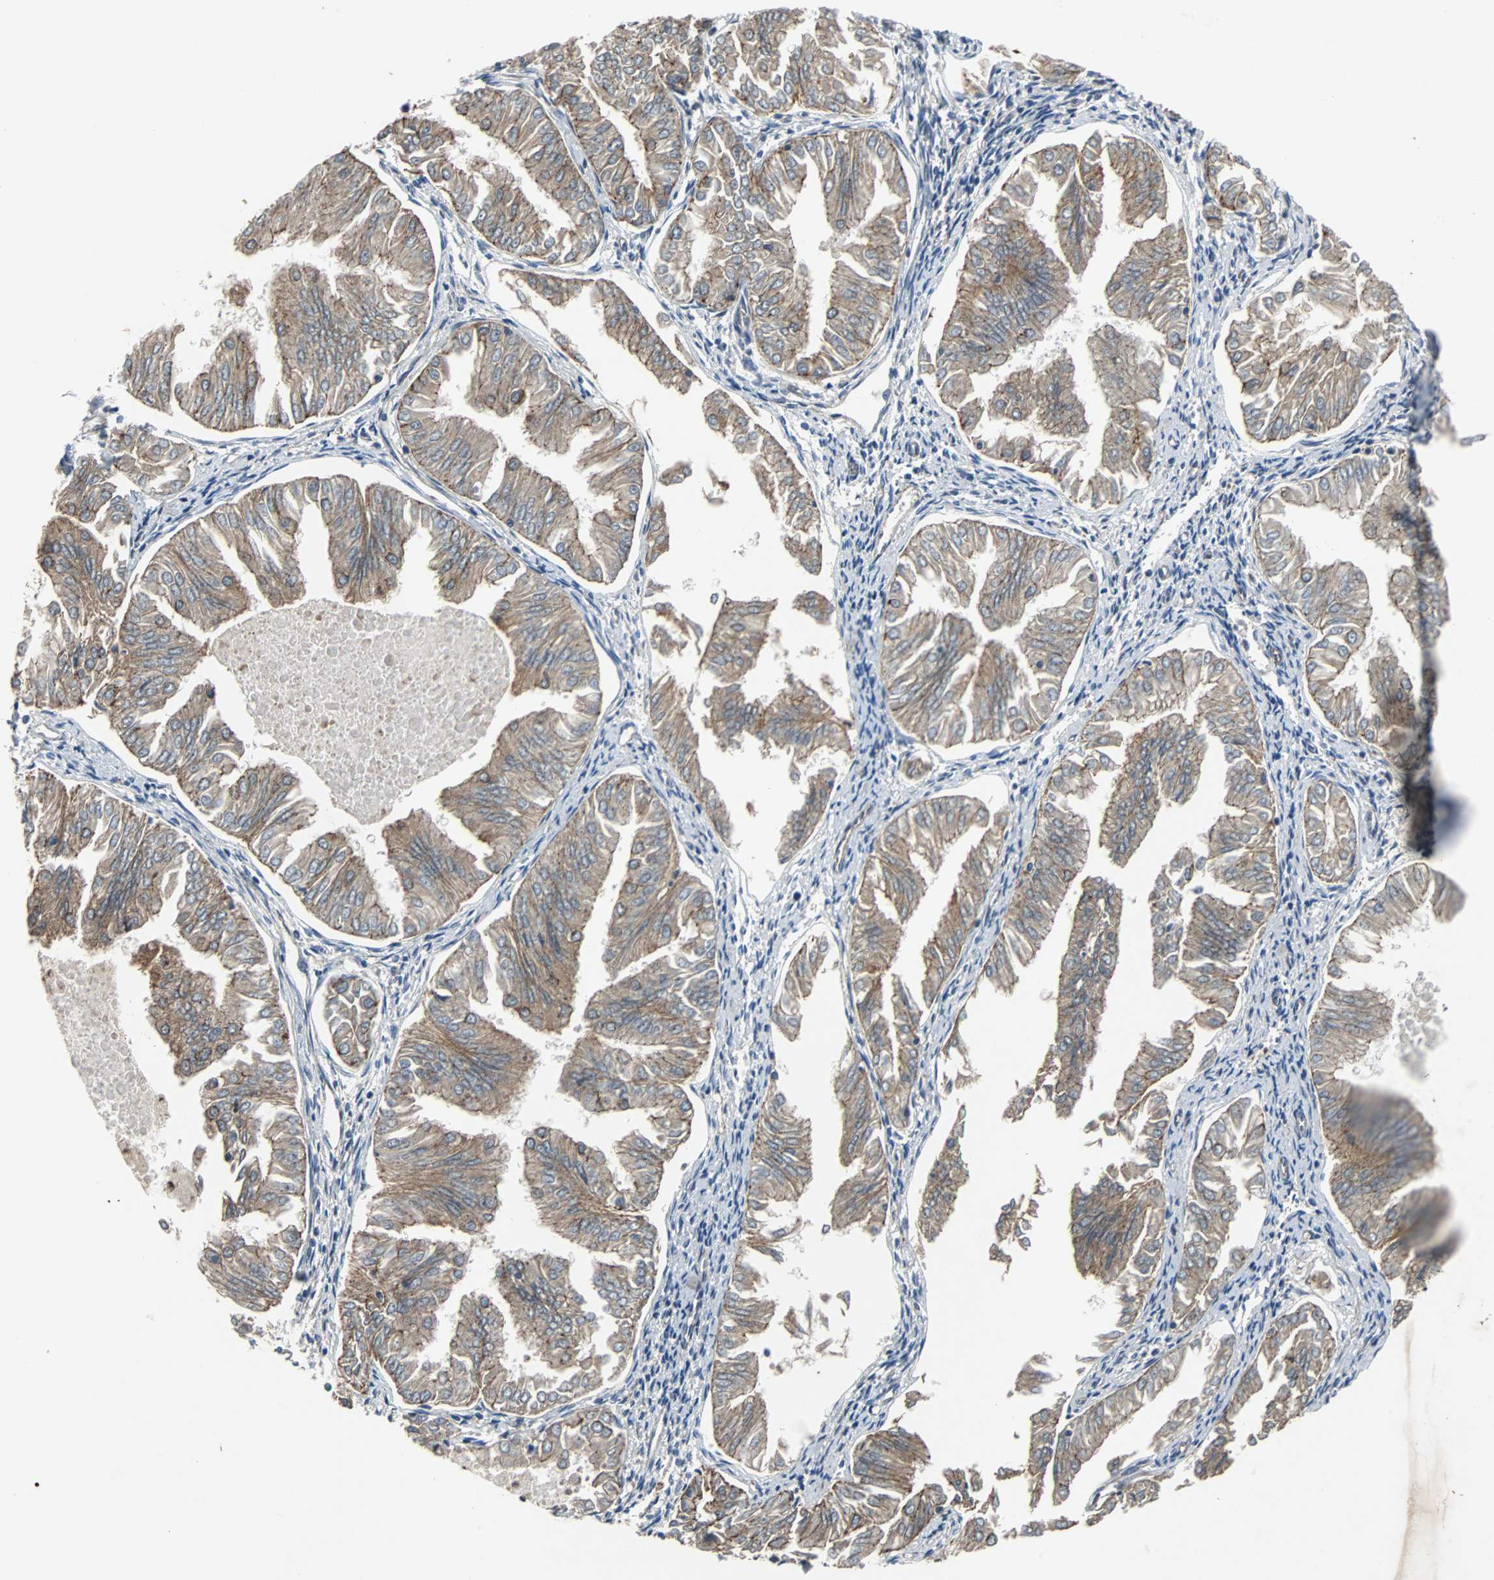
{"staining": {"intensity": "moderate", "quantity": ">75%", "location": "cytoplasmic/membranous"}, "tissue": "endometrial cancer", "cell_type": "Tumor cells", "image_type": "cancer", "snomed": [{"axis": "morphology", "description": "Adenocarcinoma, NOS"}, {"axis": "topography", "description": "Endometrium"}], "caption": "Protein staining of endometrial adenocarcinoma tissue shows moderate cytoplasmic/membranous staining in about >75% of tumor cells. (brown staining indicates protein expression, while blue staining denotes nuclei).", "gene": "LSR", "patient": {"sex": "female", "age": 53}}